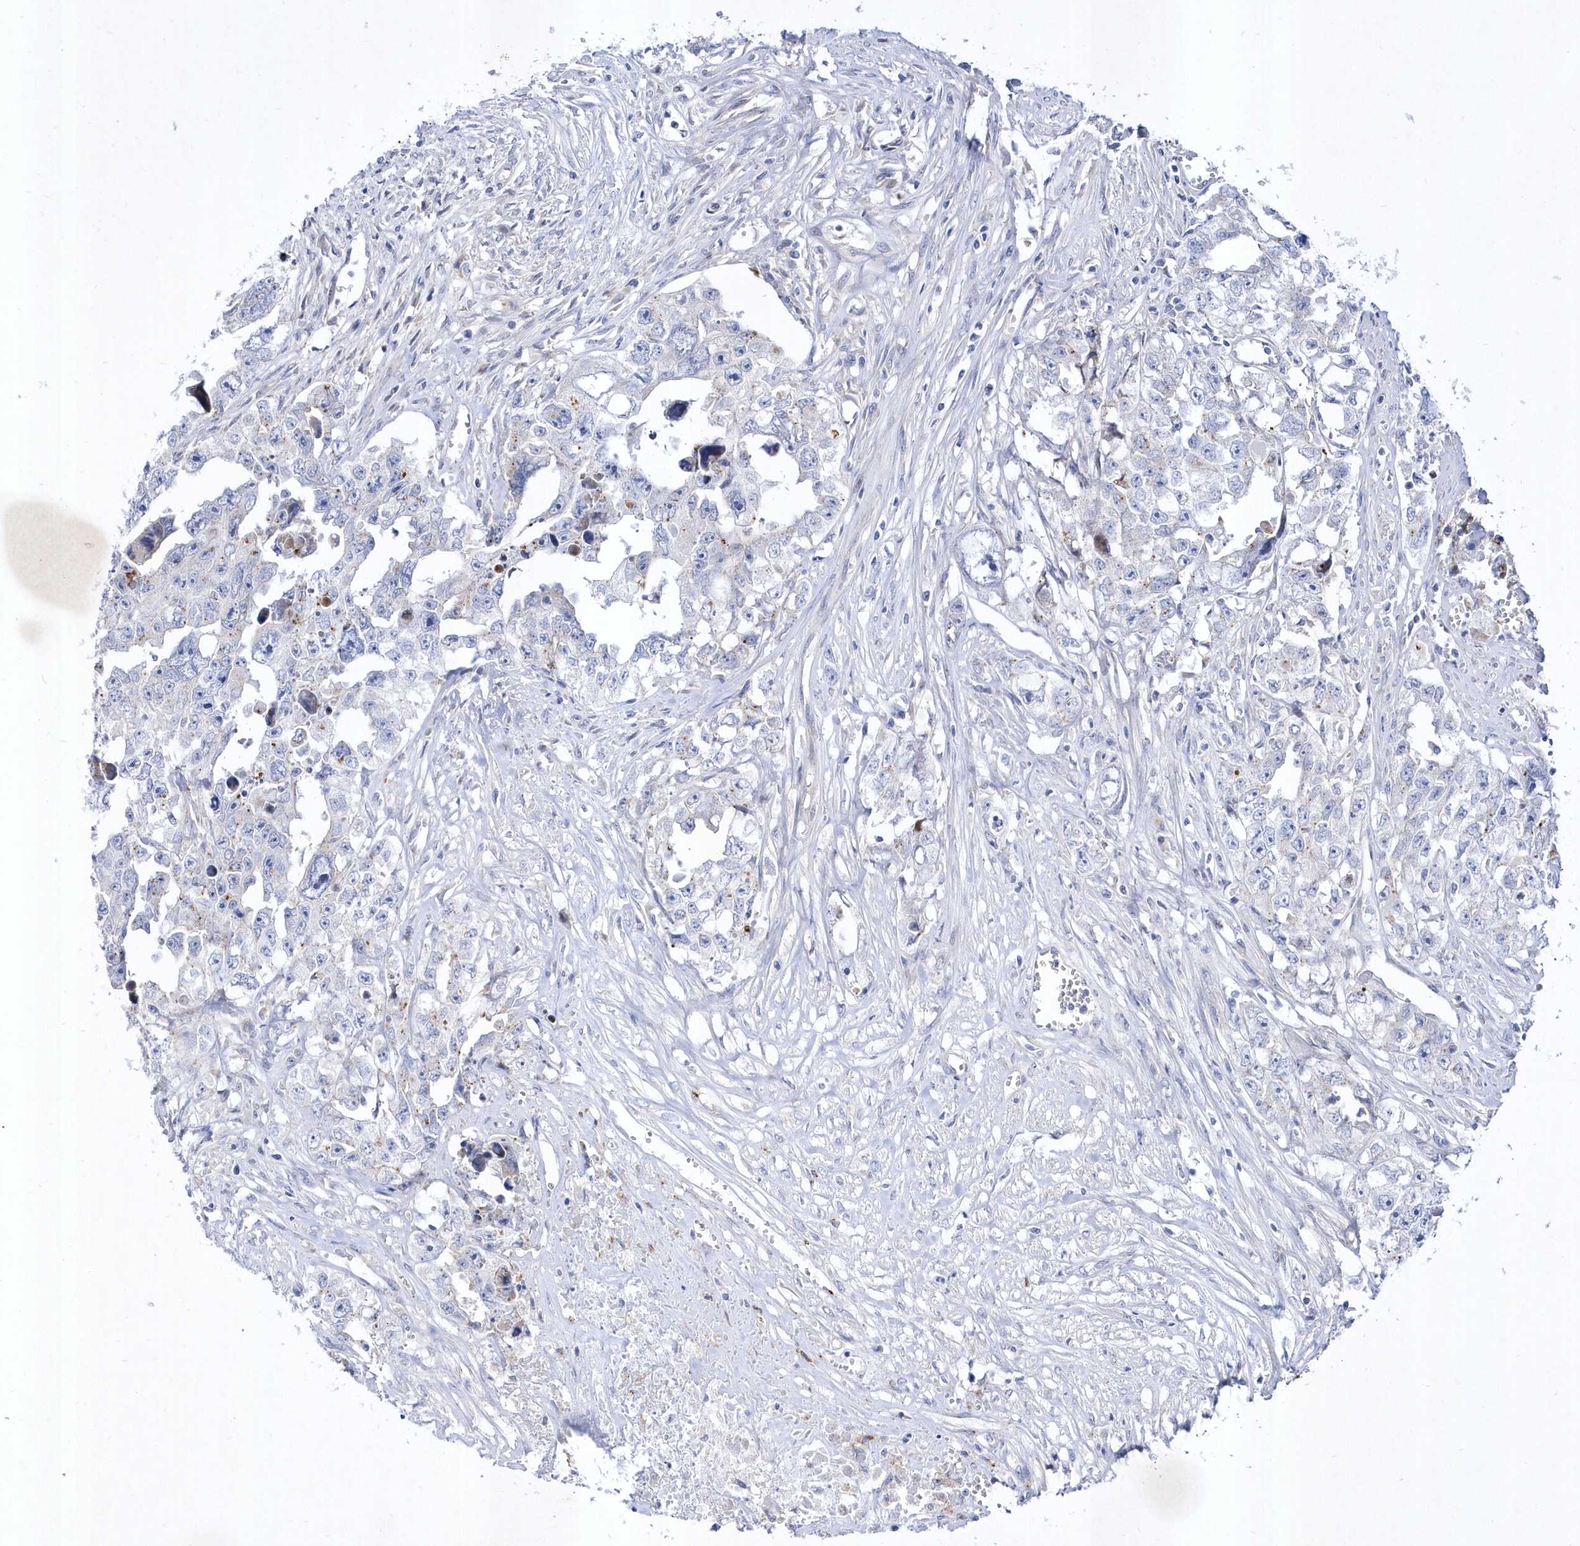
{"staining": {"intensity": "negative", "quantity": "none", "location": "none"}, "tissue": "testis cancer", "cell_type": "Tumor cells", "image_type": "cancer", "snomed": [{"axis": "morphology", "description": "Seminoma, NOS"}, {"axis": "morphology", "description": "Carcinoma, Embryonal, NOS"}, {"axis": "topography", "description": "Testis"}], "caption": "A micrograph of human seminoma (testis) is negative for staining in tumor cells.", "gene": "LONRF2", "patient": {"sex": "male", "age": 43}}